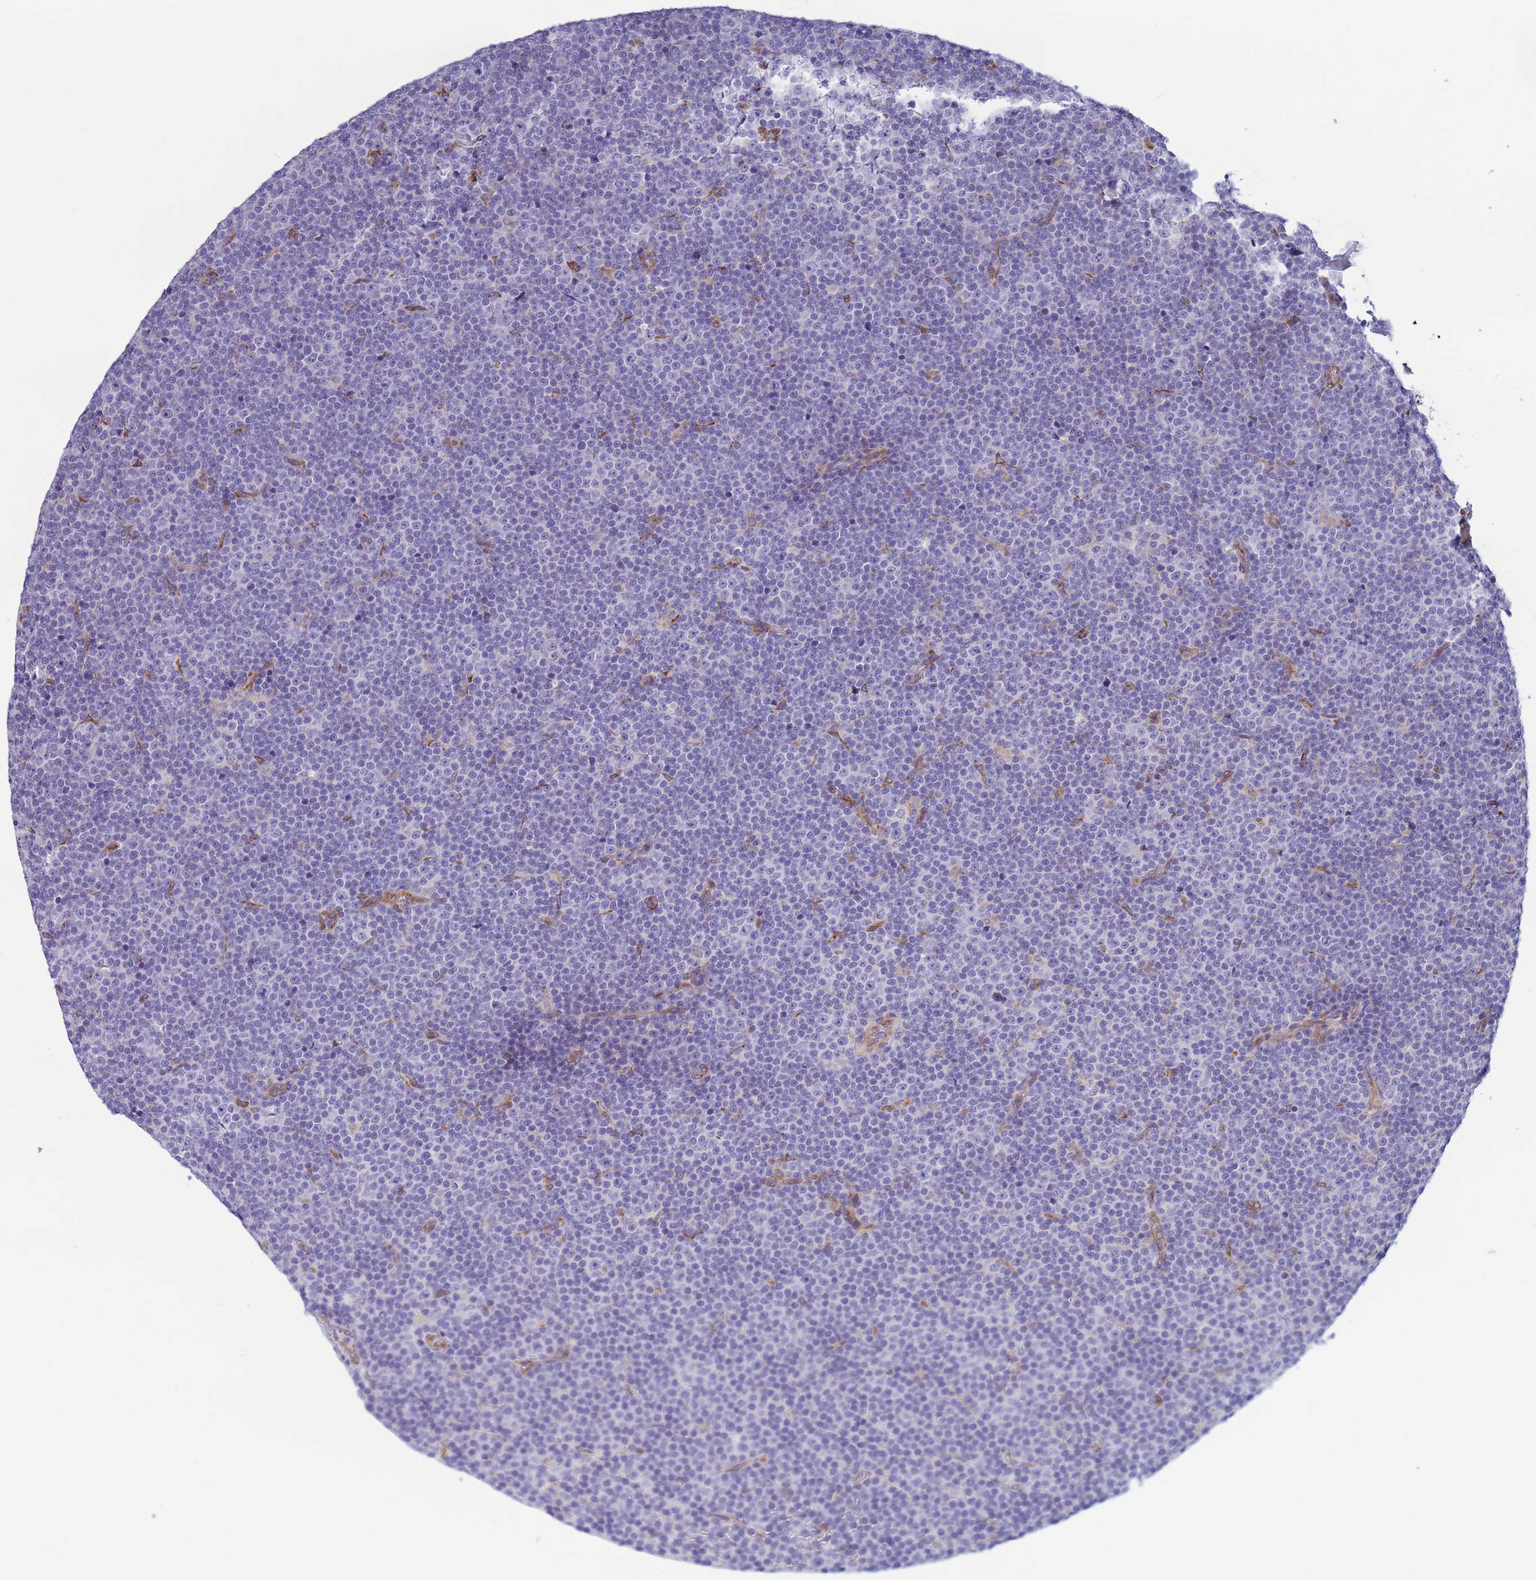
{"staining": {"intensity": "negative", "quantity": "none", "location": "none"}, "tissue": "lymphoma", "cell_type": "Tumor cells", "image_type": "cancer", "snomed": [{"axis": "morphology", "description": "Malignant lymphoma, non-Hodgkin's type, Low grade"}, {"axis": "topography", "description": "Lymph node"}], "caption": "DAB immunohistochemical staining of human lymphoma reveals no significant expression in tumor cells.", "gene": "TRPC6", "patient": {"sex": "female", "age": 67}}